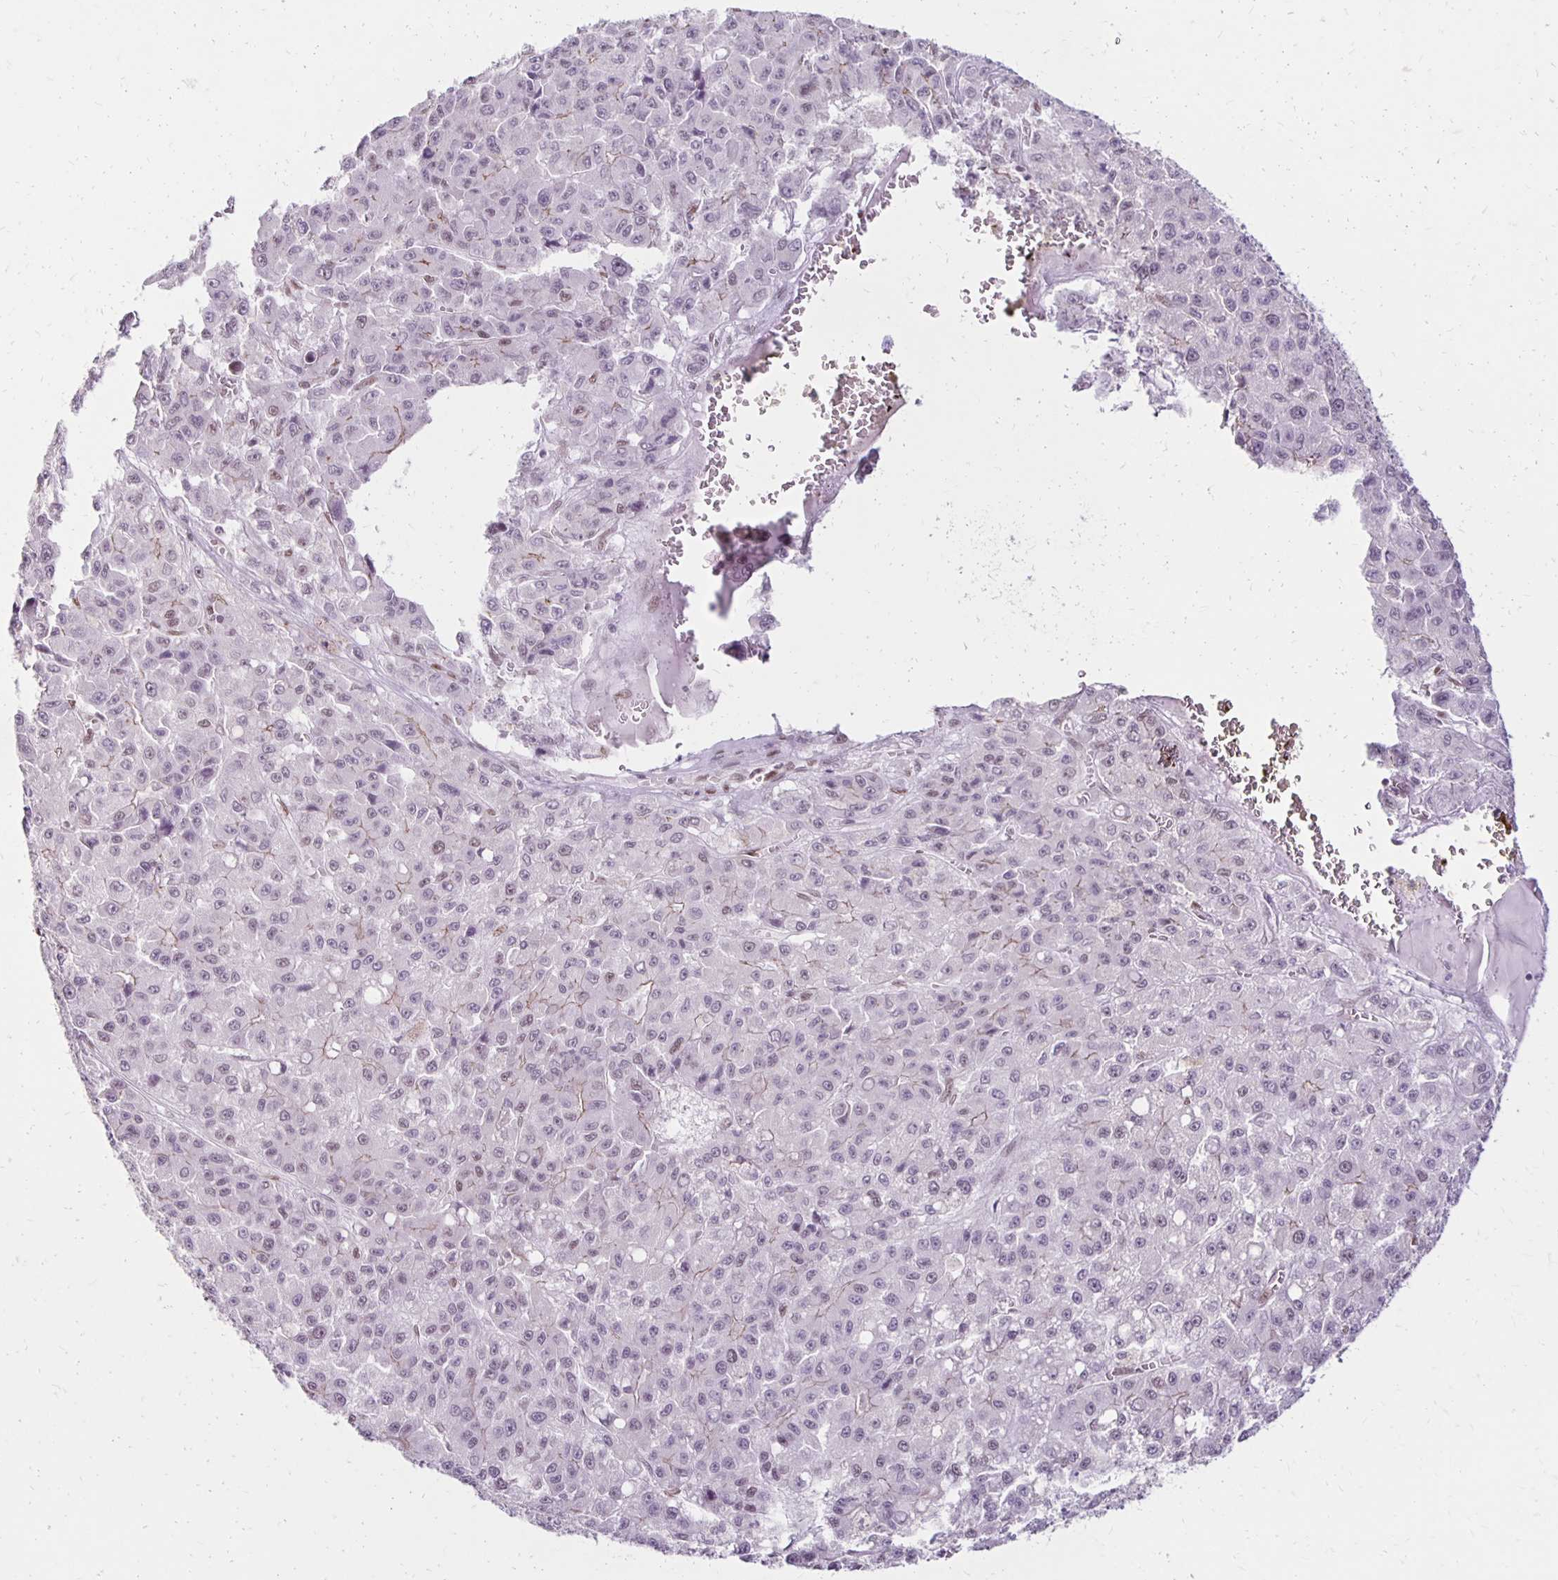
{"staining": {"intensity": "weak", "quantity": "<25%", "location": "cytoplasmic/membranous"}, "tissue": "liver cancer", "cell_type": "Tumor cells", "image_type": "cancer", "snomed": [{"axis": "morphology", "description": "Carcinoma, Hepatocellular, NOS"}, {"axis": "topography", "description": "Liver"}], "caption": "Tumor cells show no significant protein positivity in liver cancer. (Brightfield microscopy of DAB (3,3'-diaminobenzidine) immunohistochemistry (IHC) at high magnification).", "gene": "DDB2", "patient": {"sex": "male", "age": 70}}